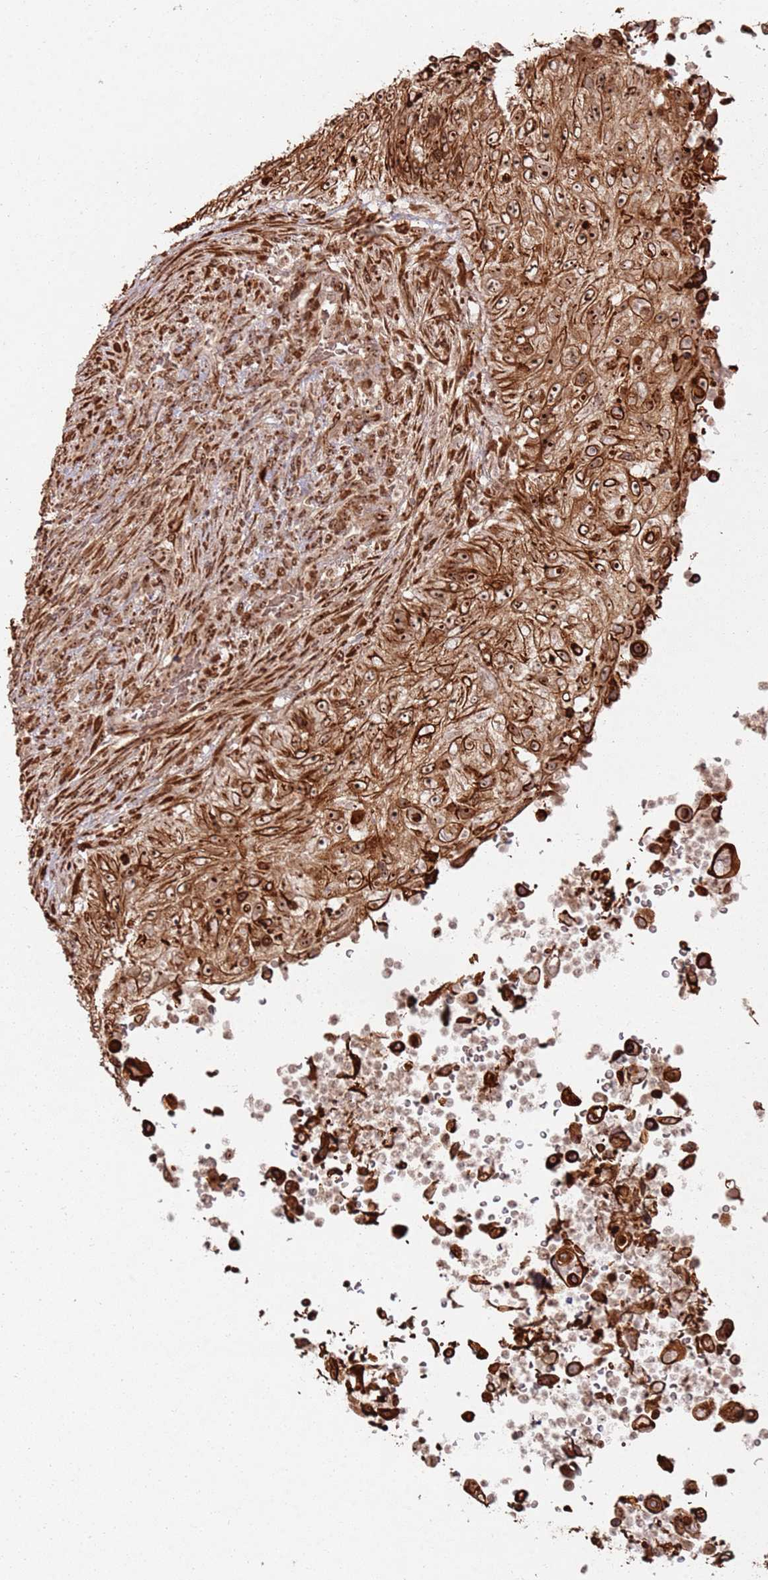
{"staining": {"intensity": "strong", "quantity": ">75%", "location": "cytoplasmic/membranous,nuclear"}, "tissue": "urothelial cancer", "cell_type": "Tumor cells", "image_type": "cancer", "snomed": [{"axis": "morphology", "description": "Urothelial carcinoma, High grade"}, {"axis": "topography", "description": "Urinary bladder"}], "caption": "Immunohistochemical staining of urothelial cancer exhibits strong cytoplasmic/membranous and nuclear protein staining in approximately >75% of tumor cells. (DAB (3,3'-diaminobenzidine) IHC, brown staining for protein, blue staining for nuclei).", "gene": "UTP11", "patient": {"sex": "female", "age": 60}}